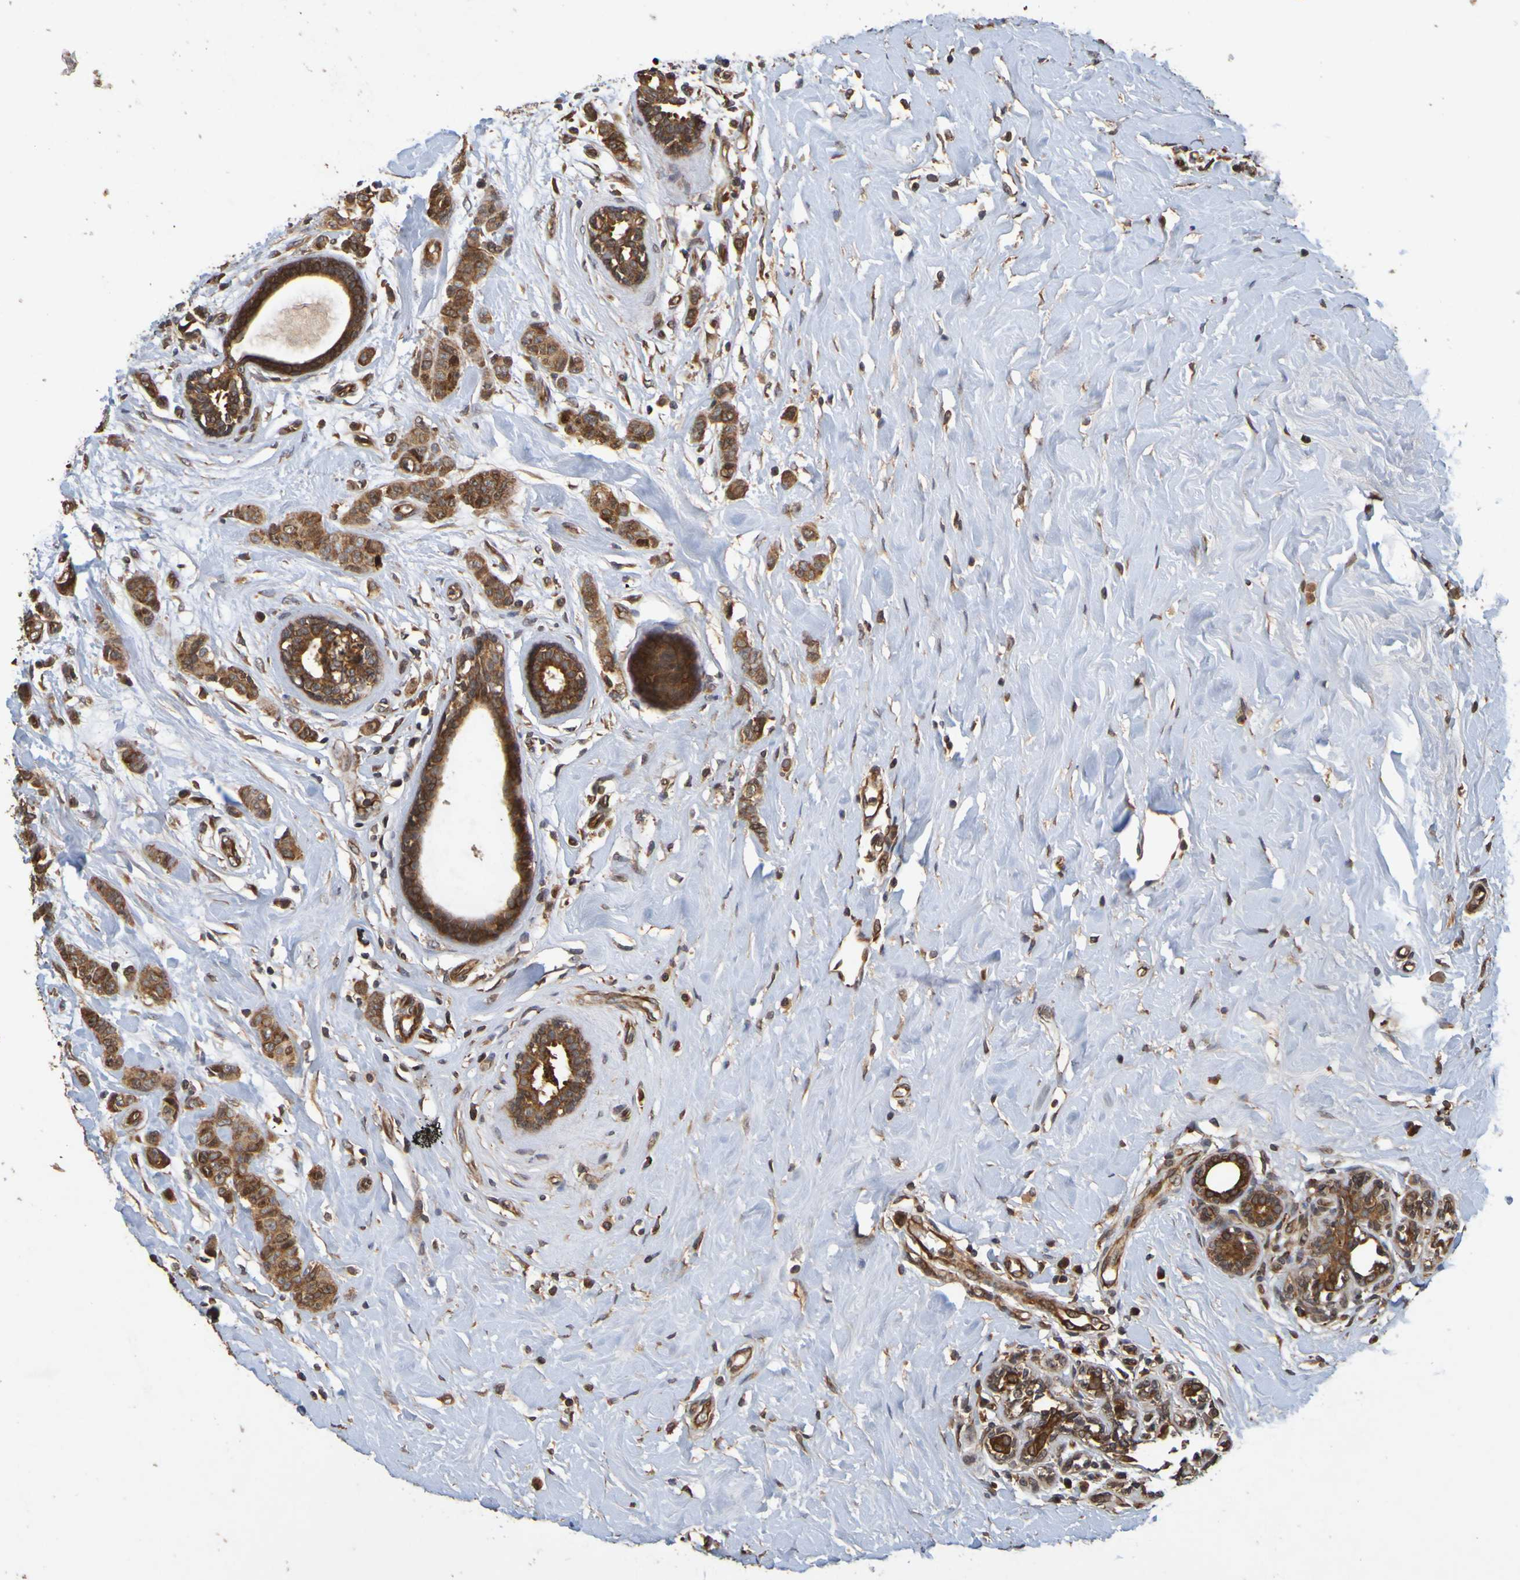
{"staining": {"intensity": "strong", "quantity": ">75%", "location": "cytoplasmic/membranous"}, "tissue": "breast cancer", "cell_type": "Tumor cells", "image_type": "cancer", "snomed": [{"axis": "morphology", "description": "Normal tissue, NOS"}, {"axis": "morphology", "description": "Duct carcinoma"}, {"axis": "topography", "description": "Breast"}], "caption": "IHC photomicrograph of neoplastic tissue: breast cancer stained using immunohistochemistry reveals high levels of strong protein expression localized specifically in the cytoplasmic/membranous of tumor cells, appearing as a cytoplasmic/membranous brown color.", "gene": "OCRL", "patient": {"sex": "female", "age": 40}}